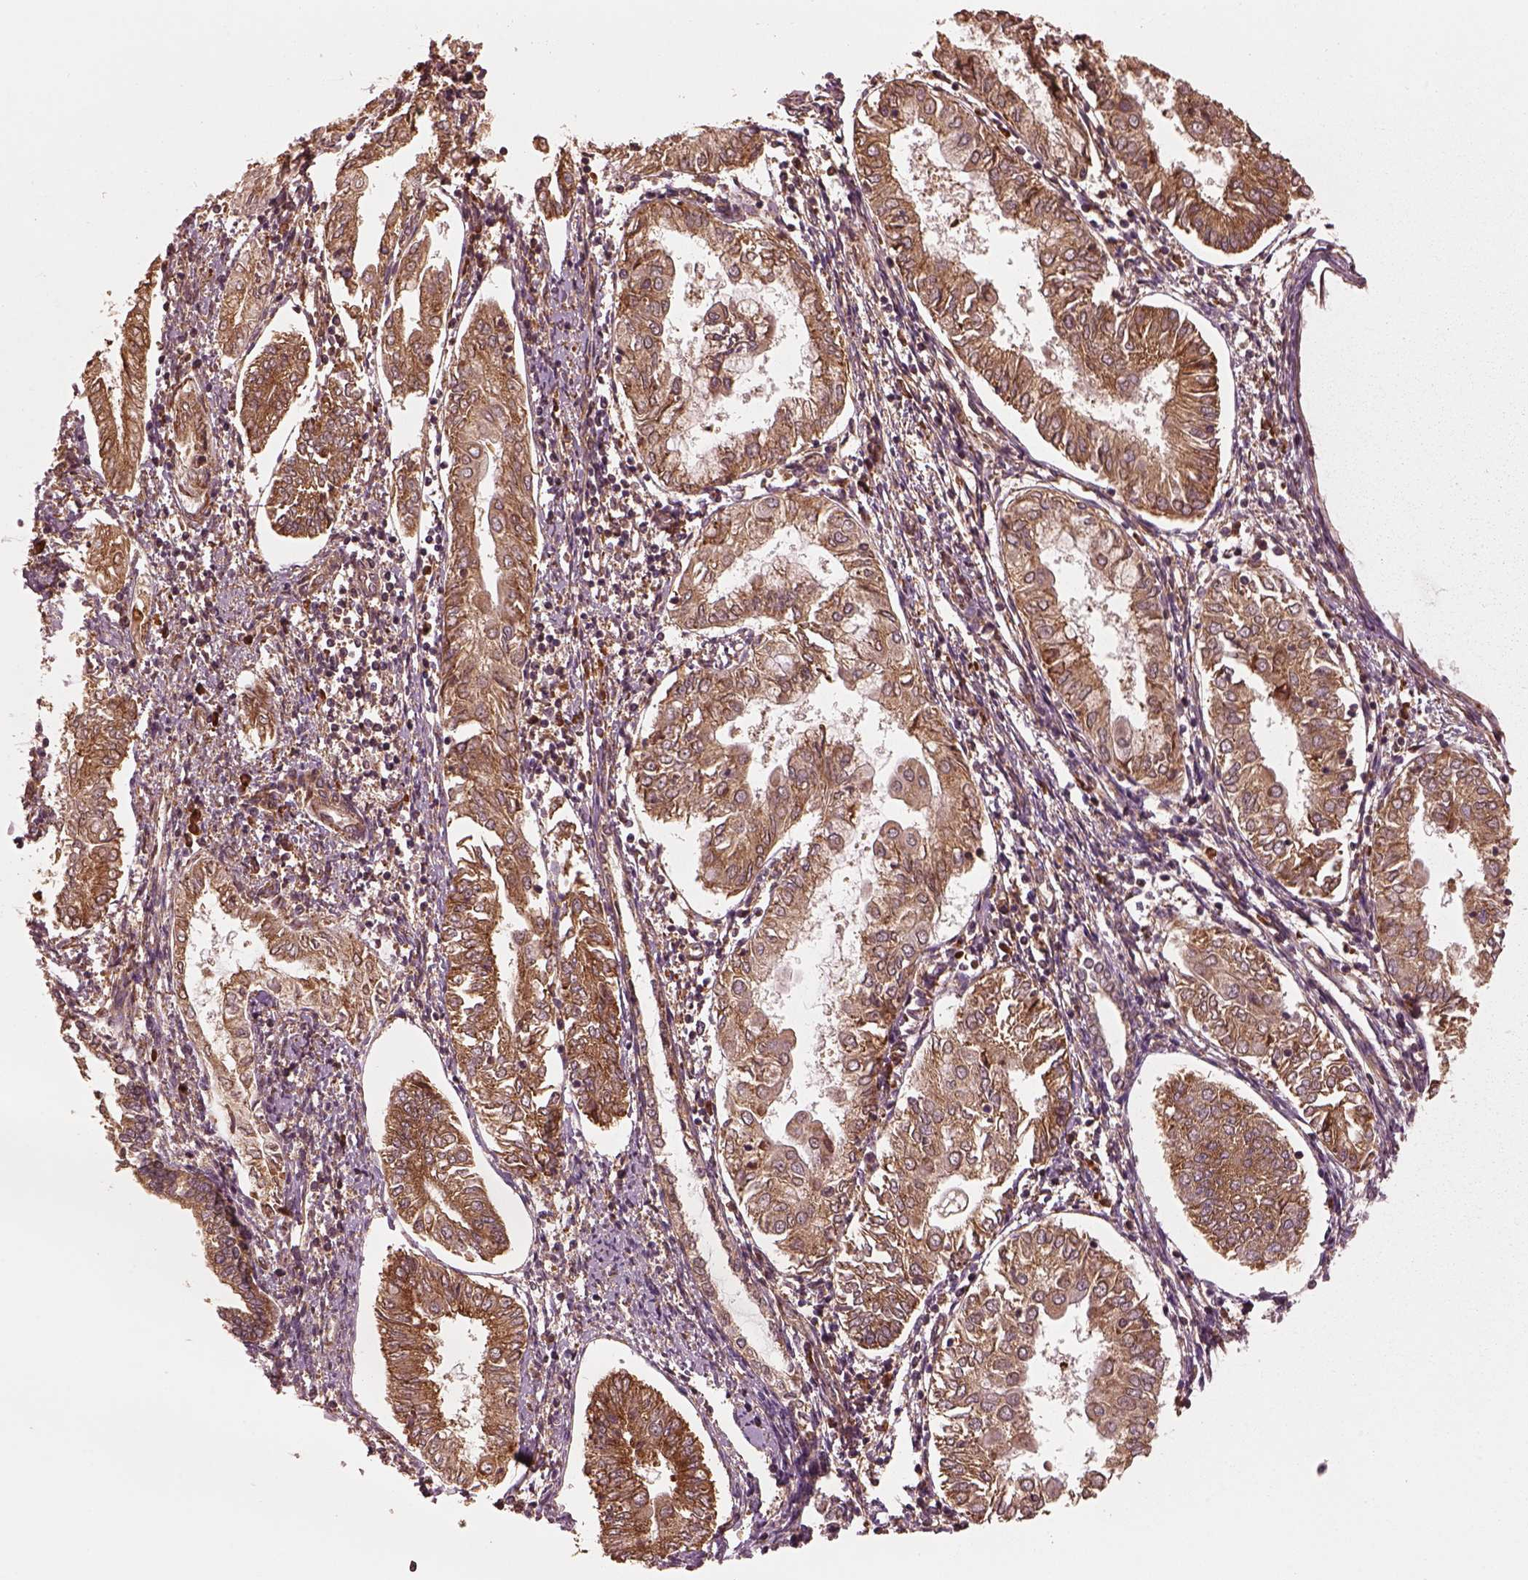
{"staining": {"intensity": "moderate", "quantity": ">75%", "location": "cytoplasmic/membranous"}, "tissue": "endometrial cancer", "cell_type": "Tumor cells", "image_type": "cancer", "snomed": [{"axis": "morphology", "description": "Adenocarcinoma, NOS"}, {"axis": "topography", "description": "Endometrium"}], "caption": "Human adenocarcinoma (endometrial) stained with a protein marker reveals moderate staining in tumor cells.", "gene": "RPS5", "patient": {"sex": "female", "age": 68}}